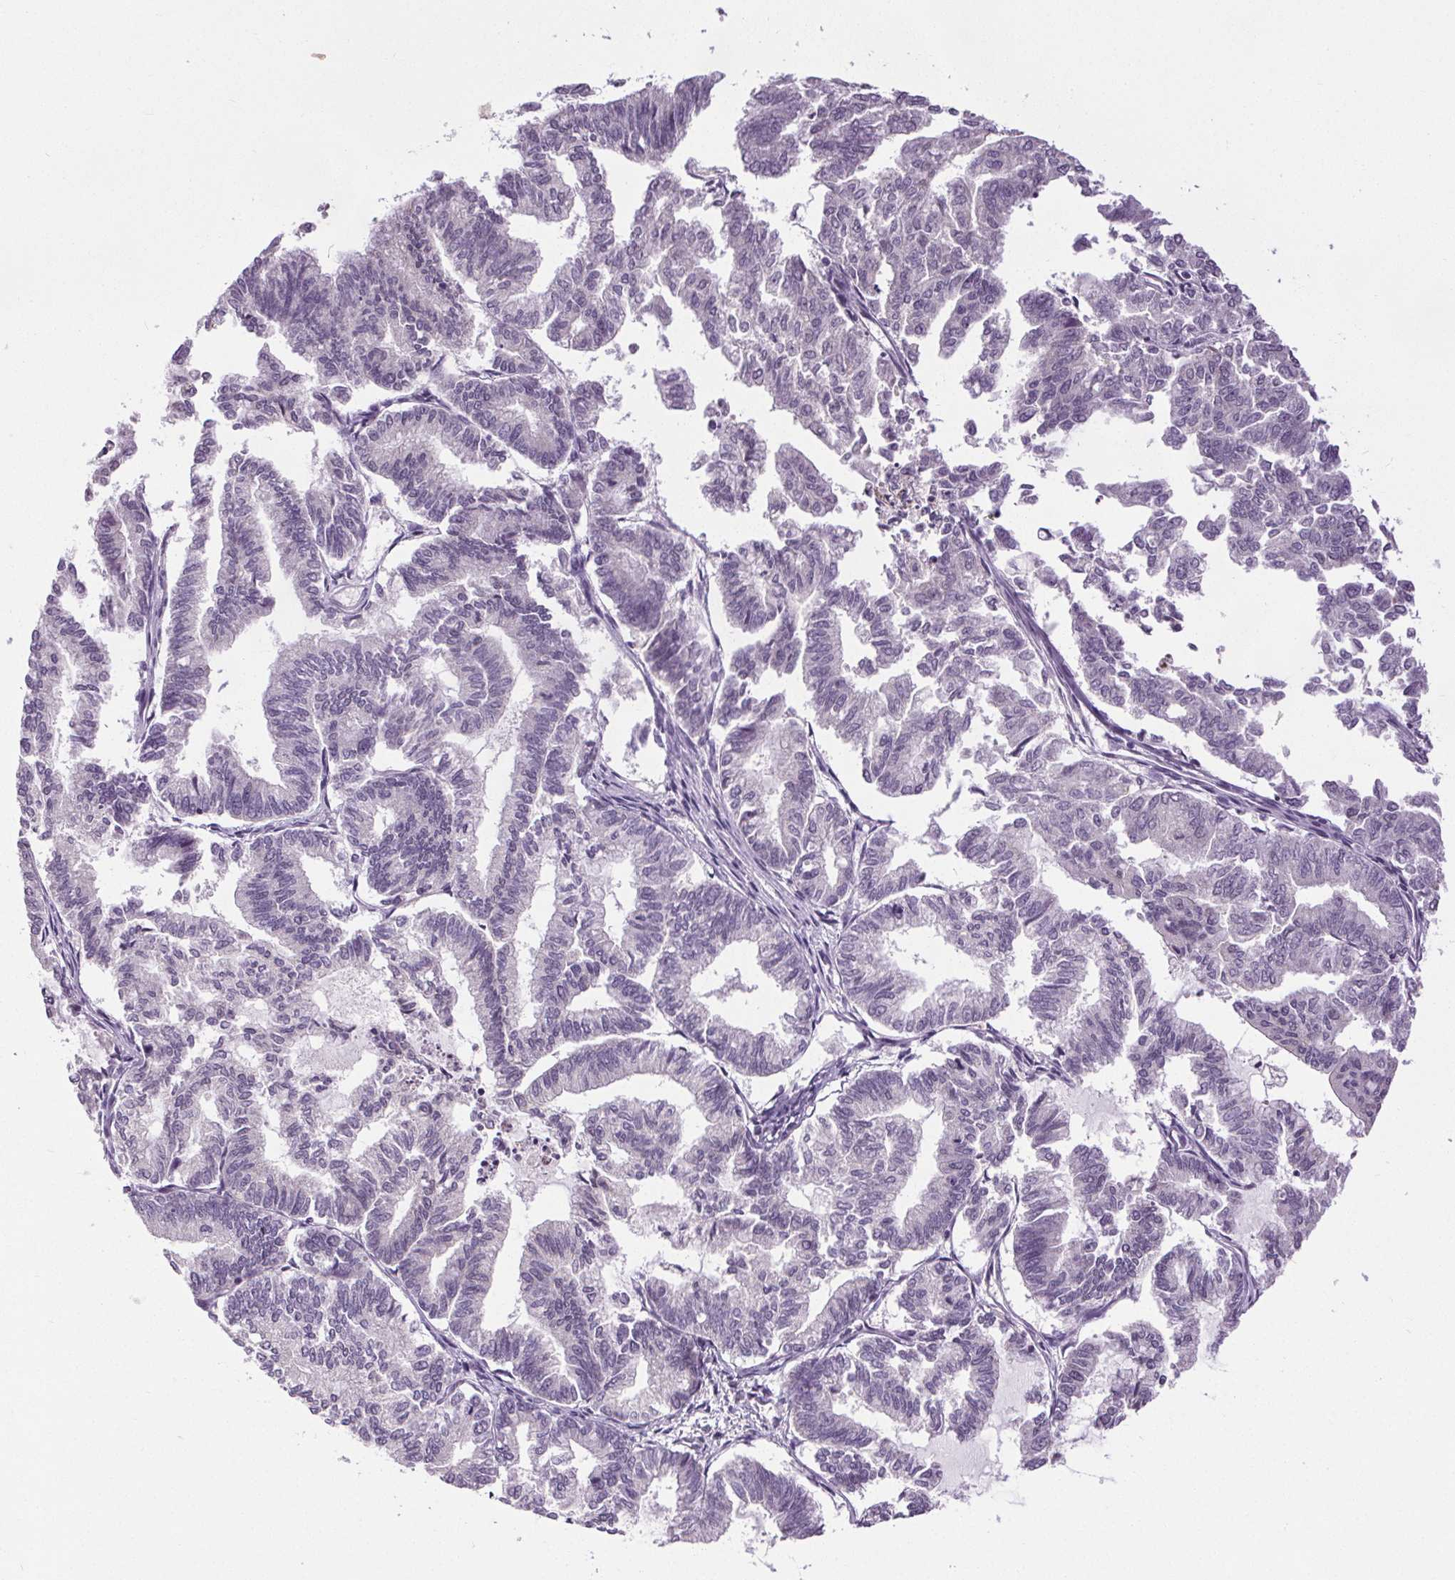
{"staining": {"intensity": "negative", "quantity": "none", "location": "none"}, "tissue": "endometrial cancer", "cell_type": "Tumor cells", "image_type": "cancer", "snomed": [{"axis": "morphology", "description": "Adenocarcinoma, NOS"}, {"axis": "topography", "description": "Endometrium"}], "caption": "Endometrial cancer (adenocarcinoma) was stained to show a protein in brown. There is no significant expression in tumor cells.", "gene": "SLC2A9", "patient": {"sex": "female", "age": 79}}